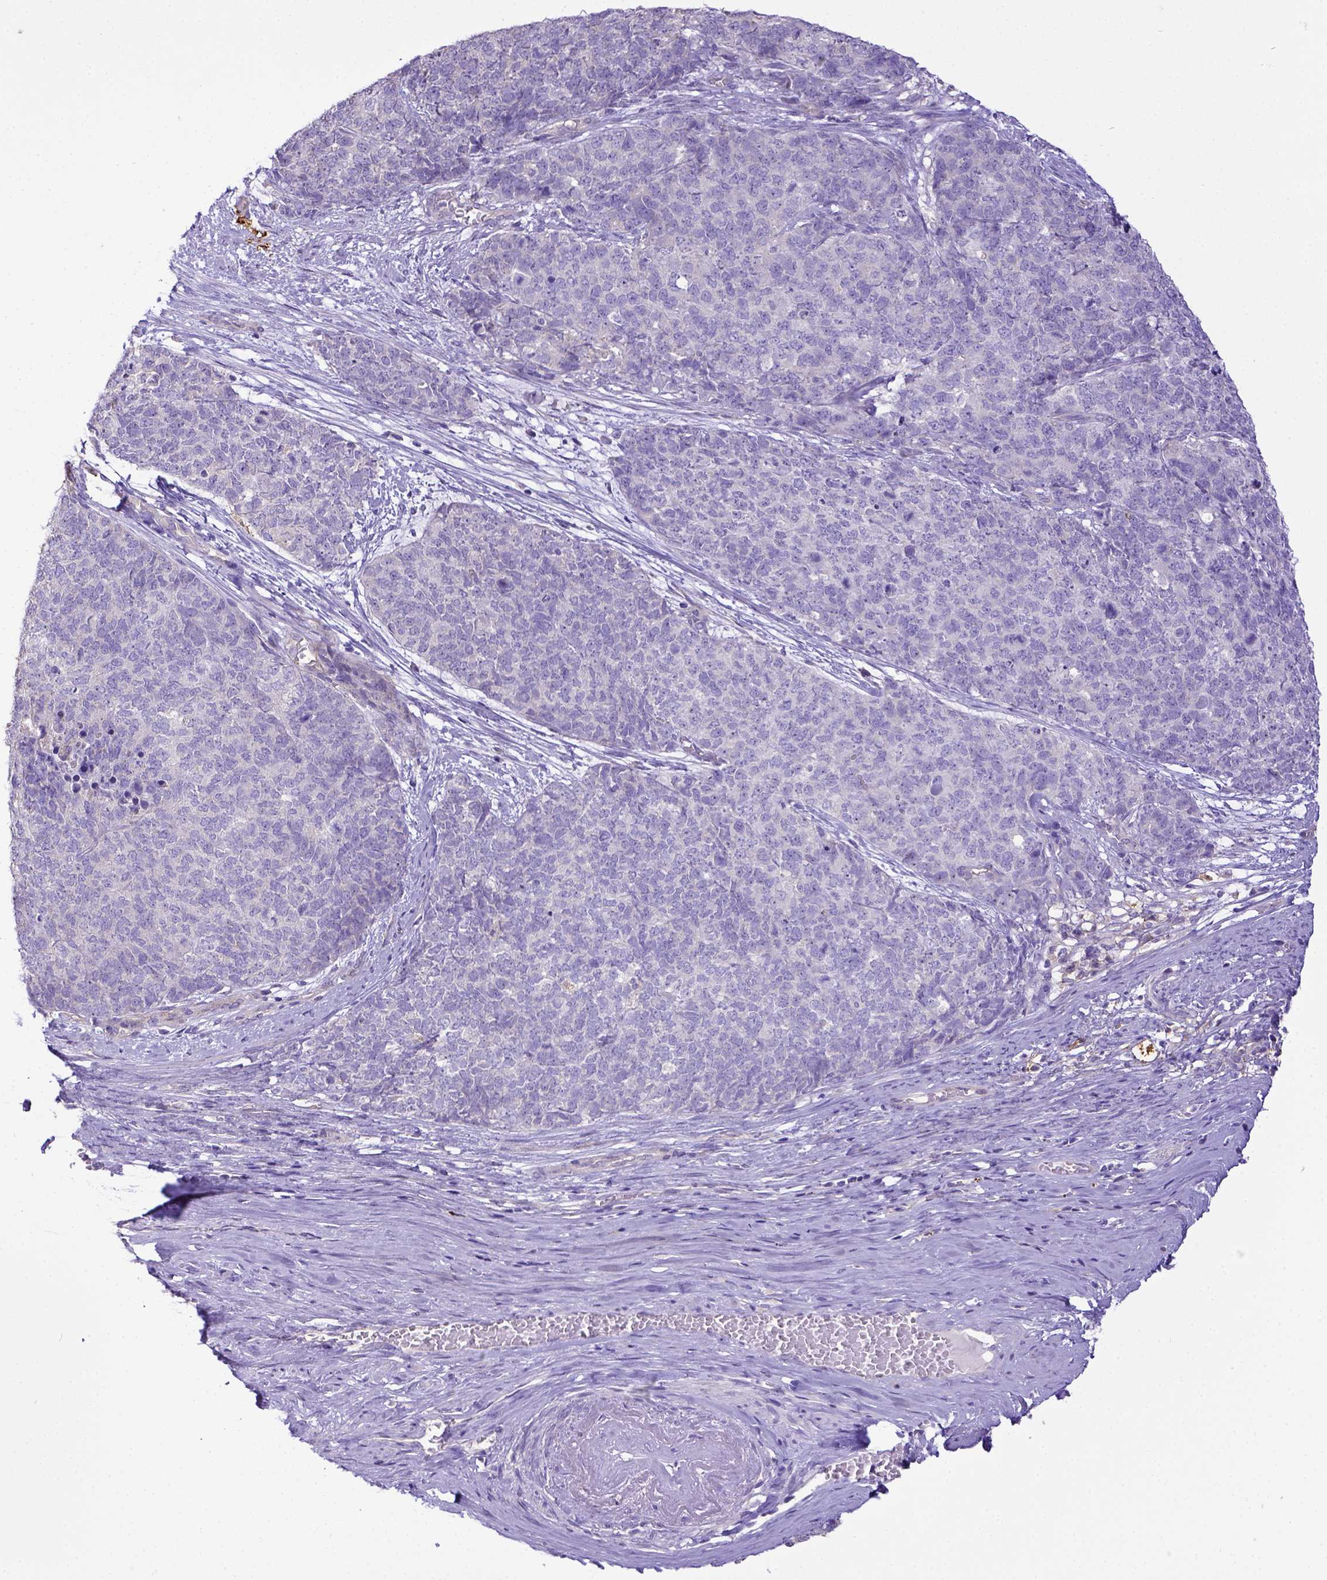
{"staining": {"intensity": "negative", "quantity": "none", "location": "none"}, "tissue": "cervical cancer", "cell_type": "Tumor cells", "image_type": "cancer", "snomed": [{"axis": "morphology", "description": "Squamous cell carcinoma, NOS"}, {"axis": "topography", "description": "Cervix"}], "caption": "A high-resolution image shows immunohistochemistry staining of squamous cell carcinoma (cervical), which reveals no significant positivity in tumor cells.", "gene": "CD40", "patient": {"sex": "female", "age": 63}}